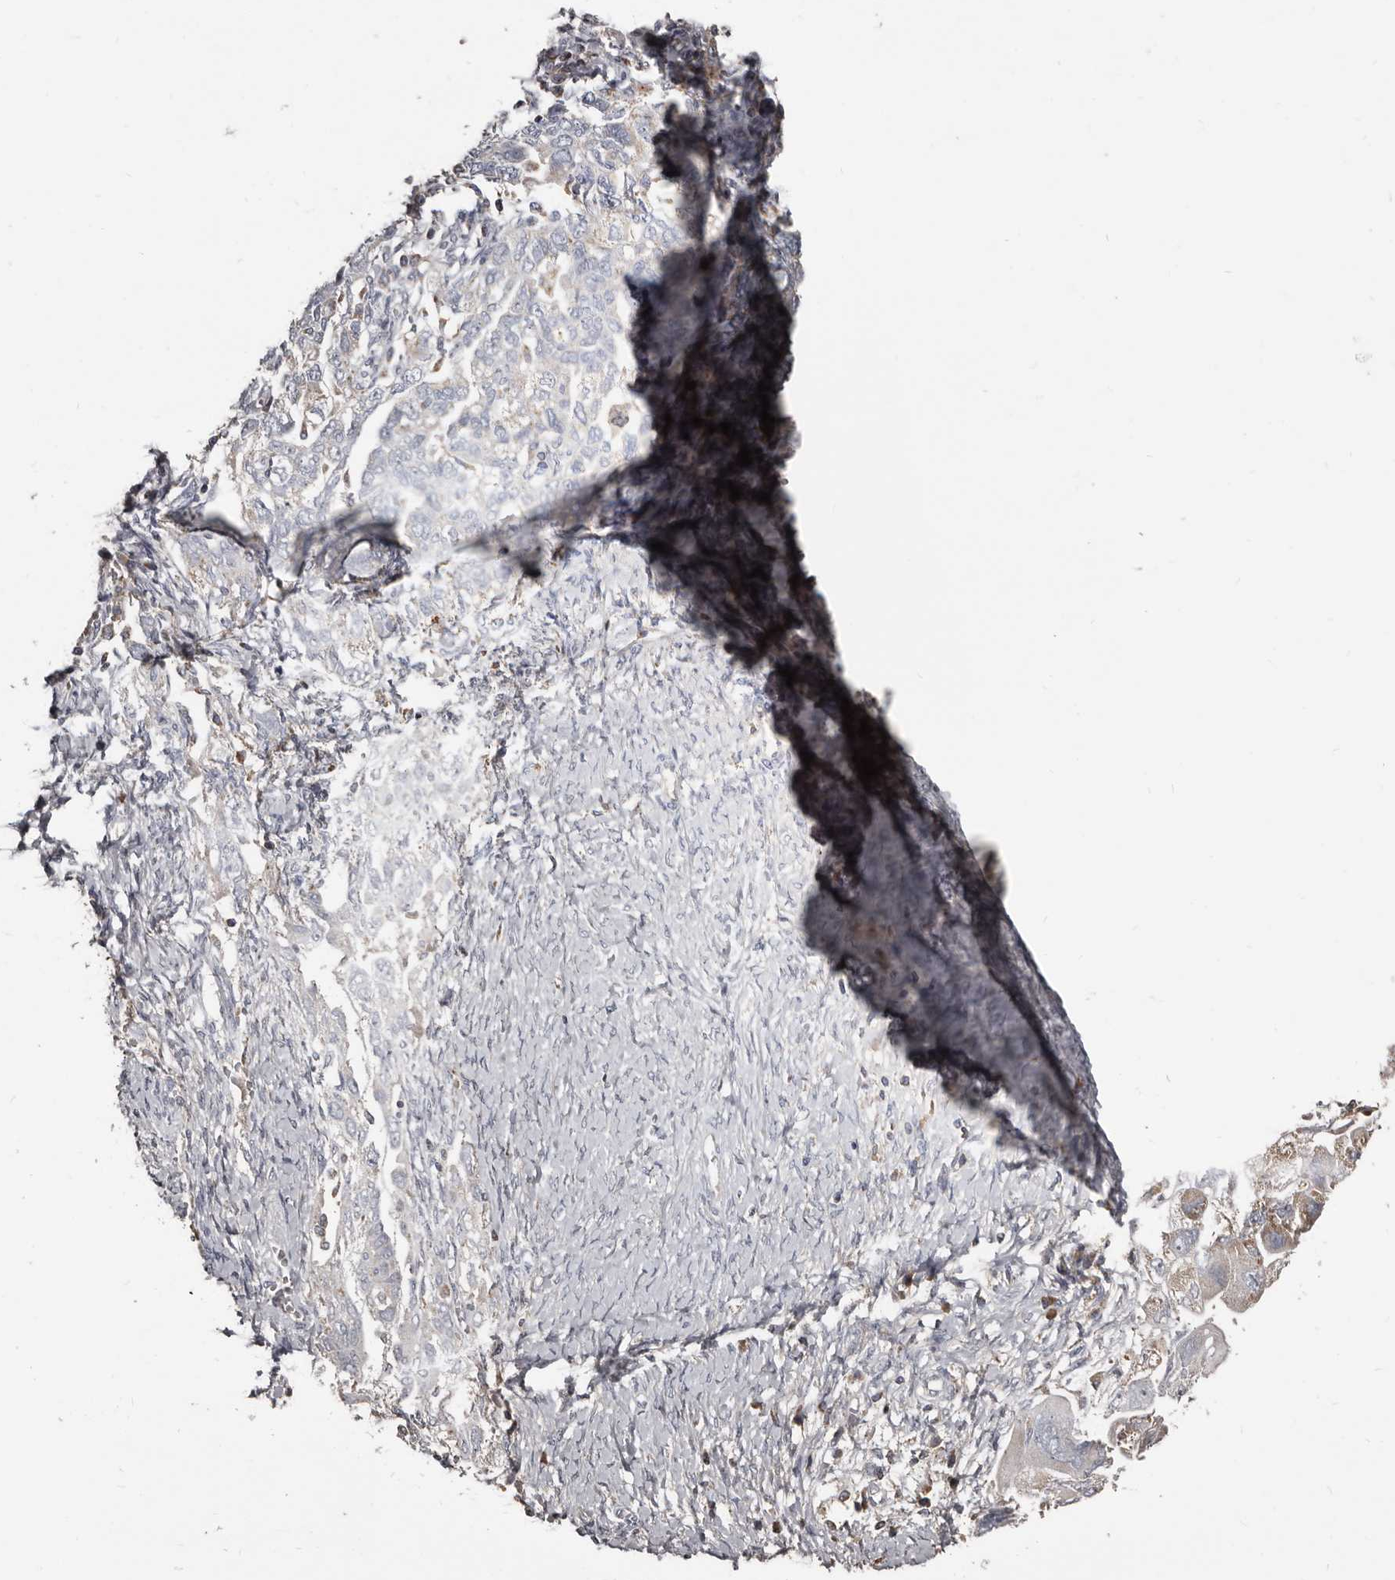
{"staining": {"intensity": "weak", "quantity": "<25%", "location": "cytoplasmic/membranous"}, "tissue": "ovarian cancer", "cell_type": "Tumor cells", "image_type": "cancer", "snomed": [{"axis": "morphology", "description": "Carcinoma, NOS"}, {"axis": "morphology", "description": "Cystadenocarcinoma, serous, NOS"}, {"axis": "topography", "description": "Ovary"}], "caption": "Immunohistochemical staining of human serous cystadenocarcinoma (ovarian) demonstrates no significant expression in tumor cells. The staining is performed using DAB (3,3'-diaminobenzidine) brown chromogen with nuclei counter-stained in using hematoxylin.", "gene": "GREB1", "patient": {"sex": "female", "age": 69}}